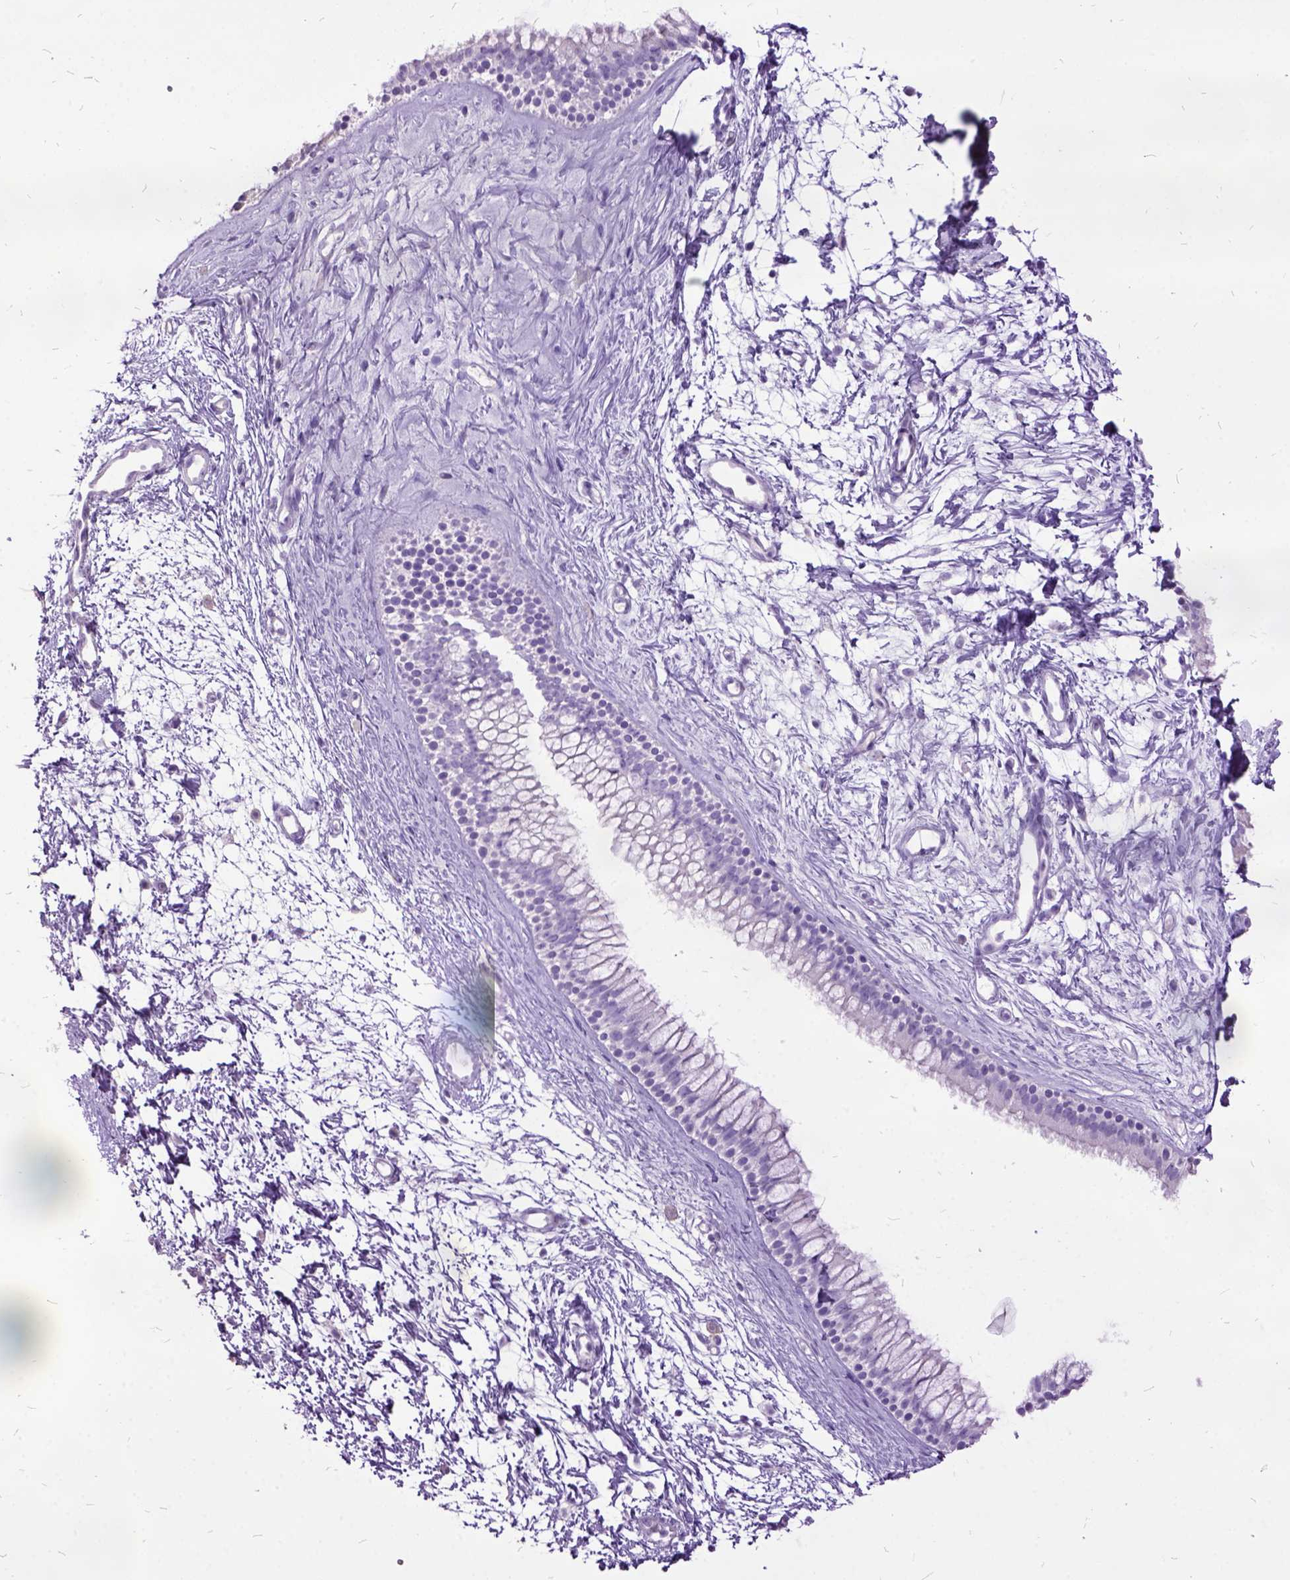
{"staining": {"intensity": "negative", "quantity": "none", "location": "none"}, "tissue": "nasopharynx", "cell_type": "Respiratory epithelial cells", "image_type": "normal", "snomed": [{"axis": "morphology", "description": "Normal tissue, NOS"}, {"axis": "topography", "description": "Nasopharynx"}], "caption": "DAB immunohistochemical staining of normal nasopharynx demonstrates no significant positivity in respiratory epithelial cells. The staining is performed using DAB (3,3'-diaminobenzidine) brown chromogen with nuclei counter-stained in using hematoxylin.", "gene": "MME", "patient": {"sex": "male", "age": 58}}